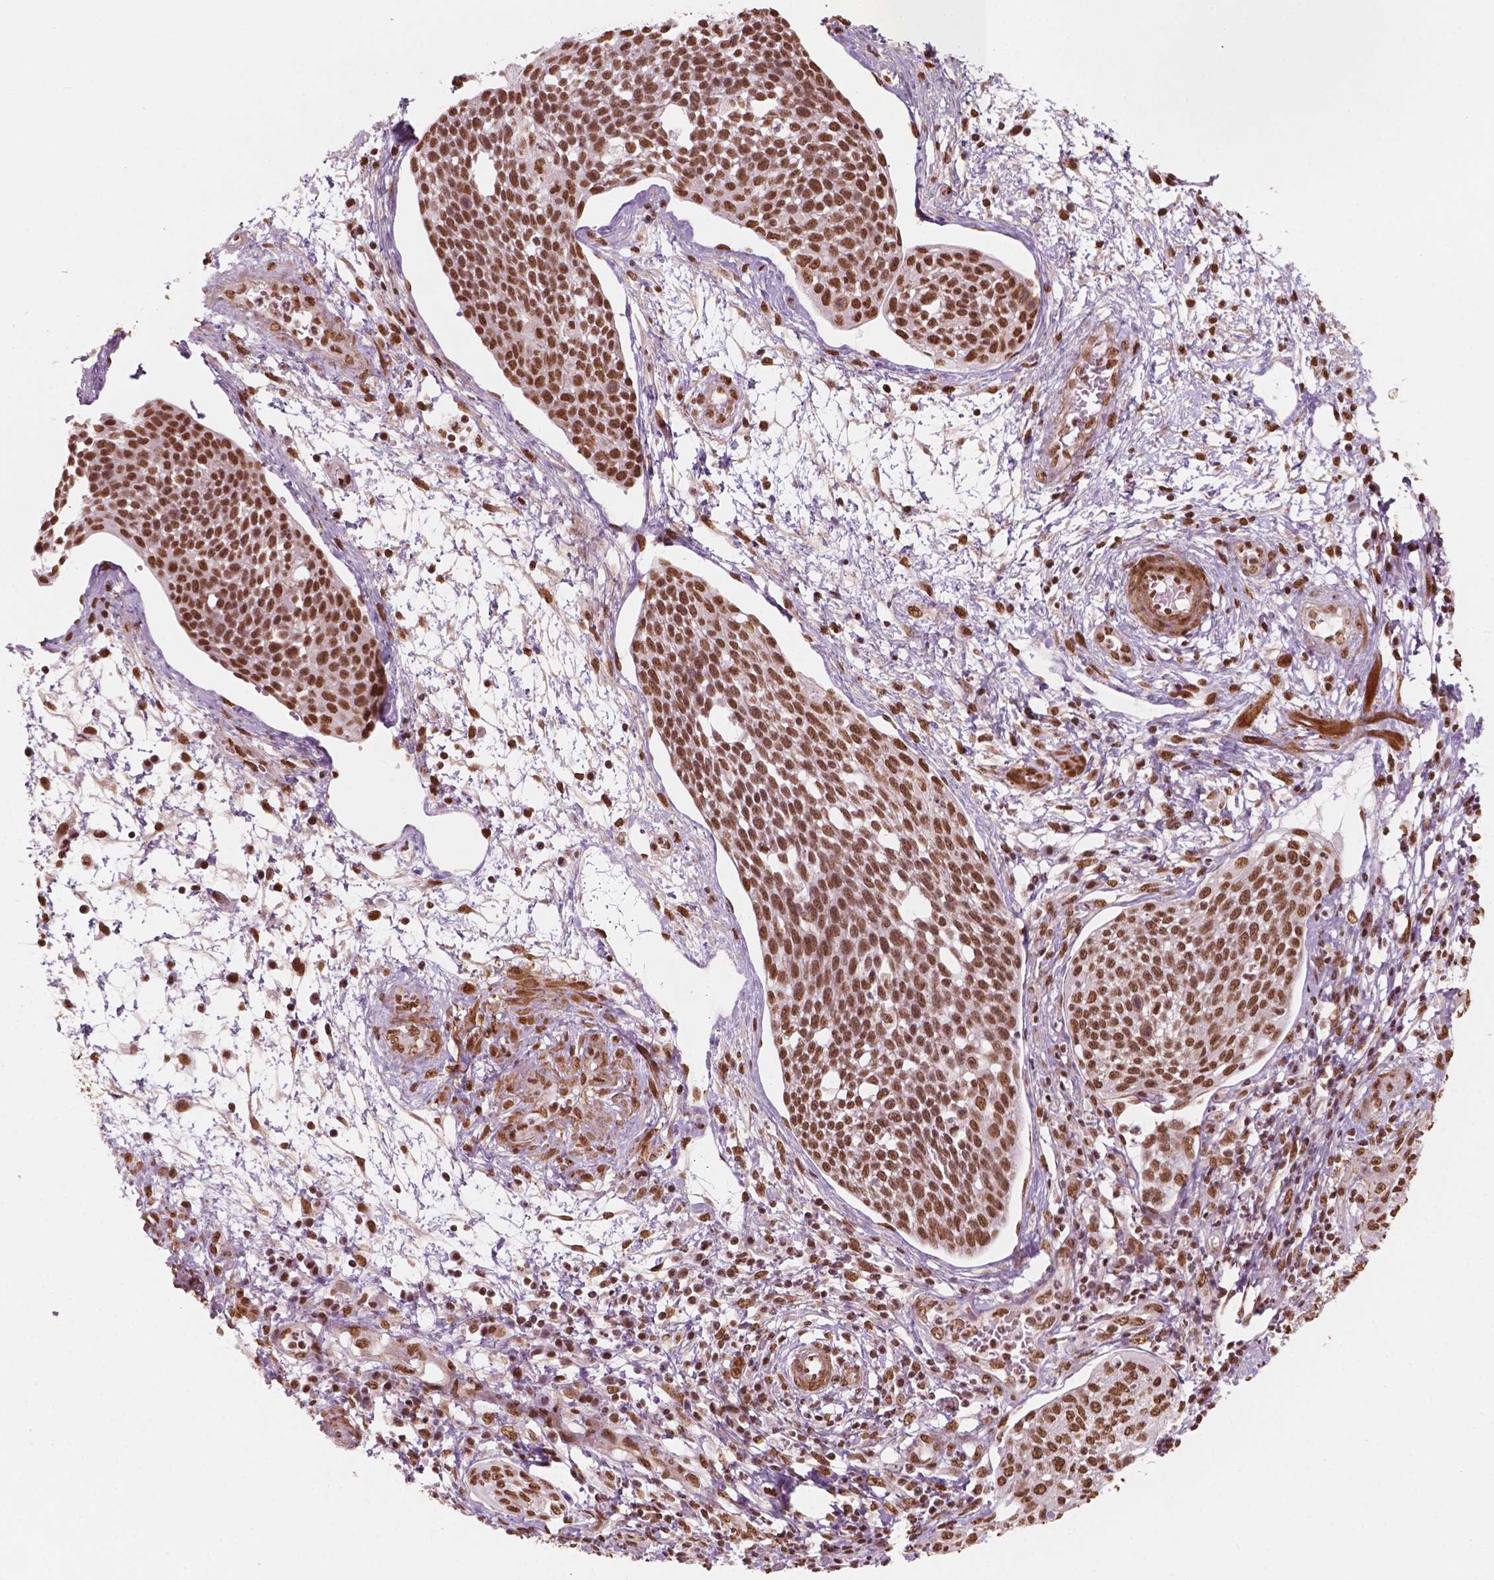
{"staining": {"intensity": "moderate", "quantity": ">75%", "location": "nuclear"}, "tissue": "cervical cancer", "cell_type": "Tumor cells", "image_type": "cancer", "snomed": [{"axis": "morphology", "description": "Squamous cell carcinoma, NOS"}, {"axis": "topography", "description": "Cervix"}], "caption": "Human squamous cell carcinoma (cervical) stained with a brown dye shows moderate nuclear positive positivity in about >75% of tumor cells.", "gene": "GTF3C5", "patient": {"sex": "female", "age": 34}}